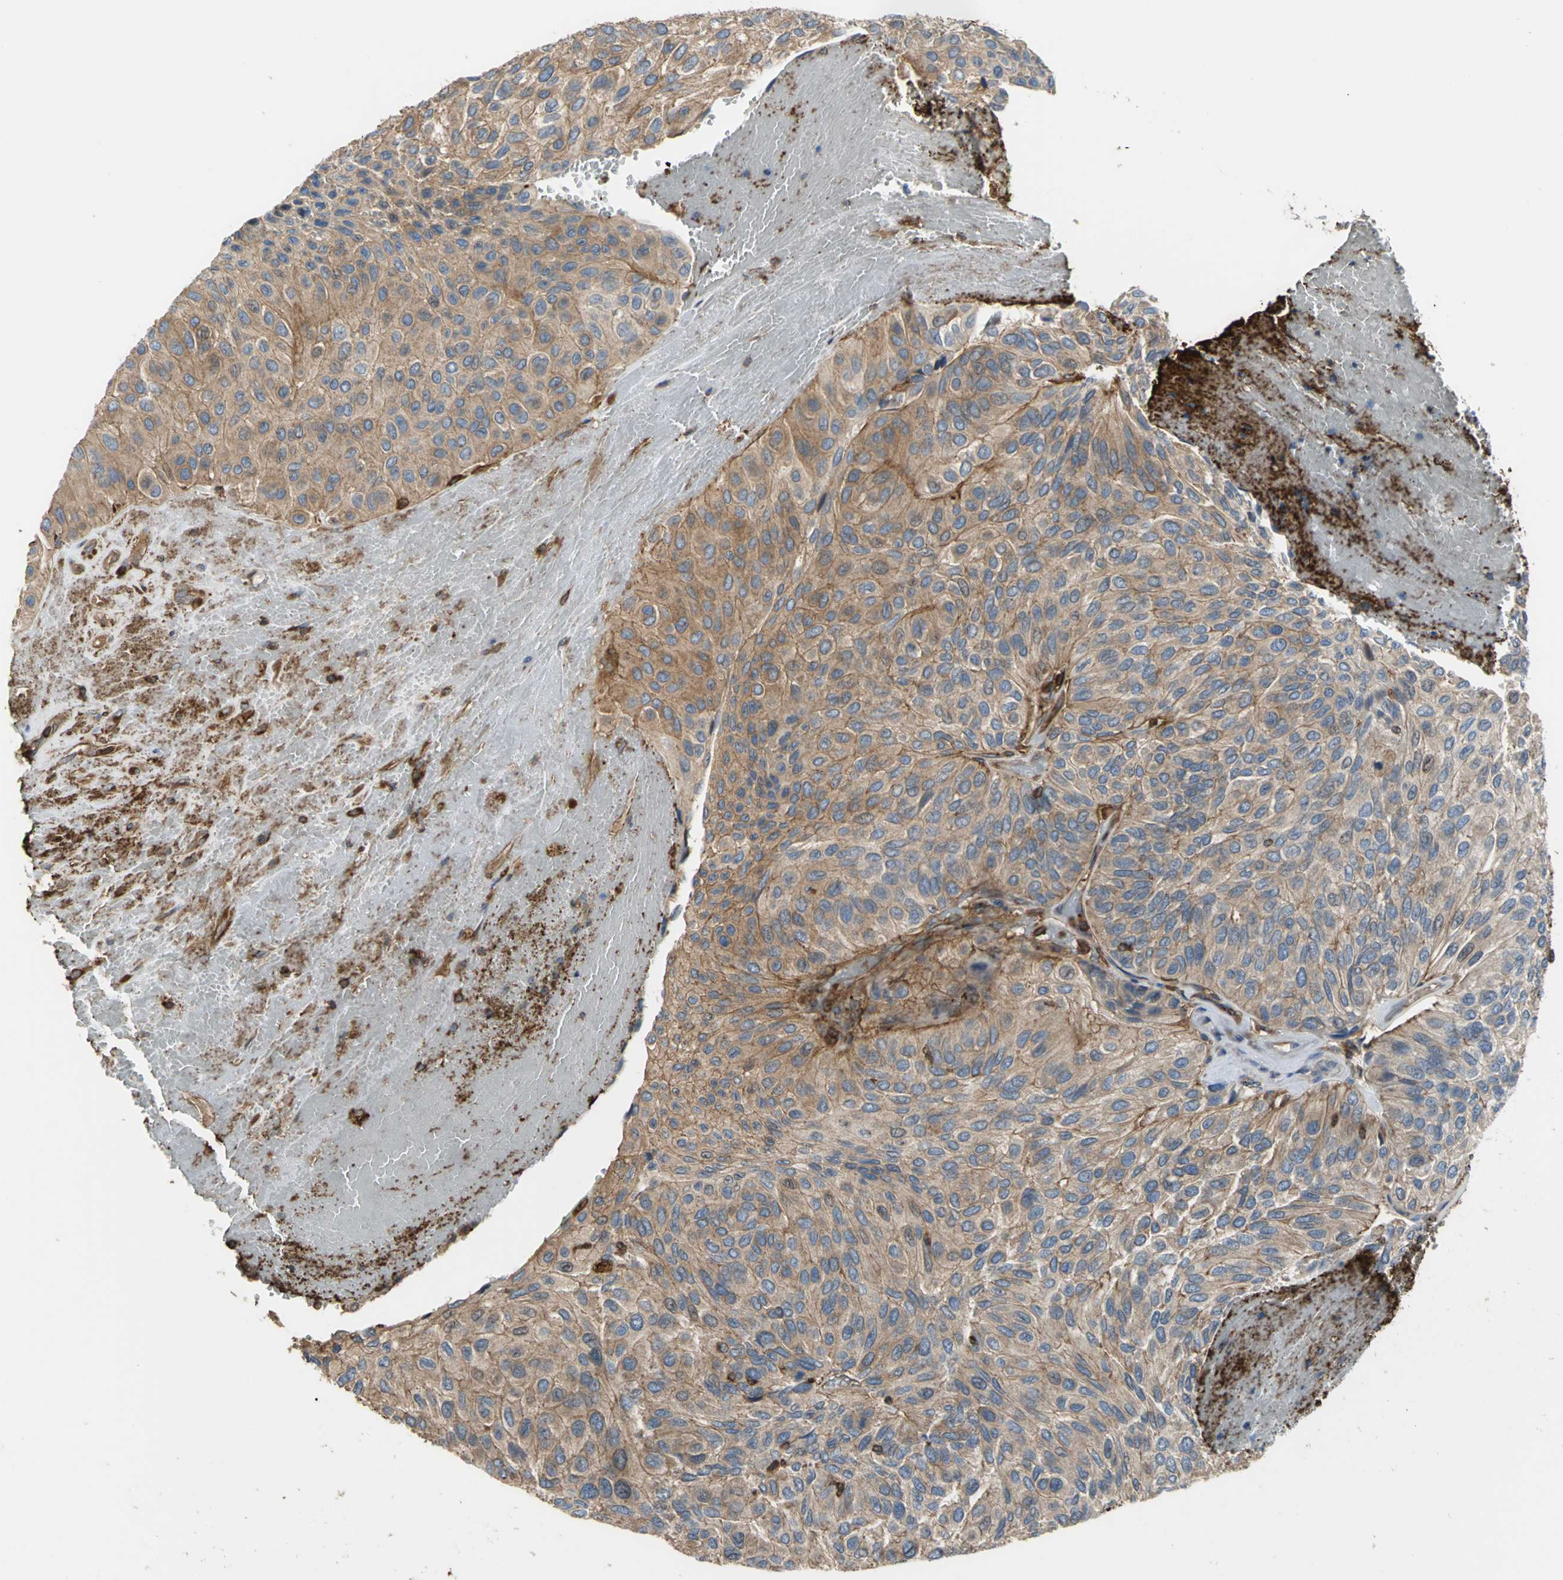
{"staining": {"intensity": "weak", "quantity": ">75%", "location": "cytoplasmic/membranous"}, "tissue": "urothelial cancer", "cell_type": "Tumor cells", "image_type": "cancer", "snomed": [{"axis": "morphology", "description": "Urothelial carcinoma, High grade"}, {"axis": "topography", "description": "Urinary bladder"}], "caption": "Protein expression analysis of high-grade urothelial carcinoma exhibits weak cytoplasmic/membranous positivity in approximately >75% of tumor cells. The protein is shown in brown color, while the nuclei are stained blue.", "gene": "TLN1", "patient": {"sex": "male", "age": 66}}